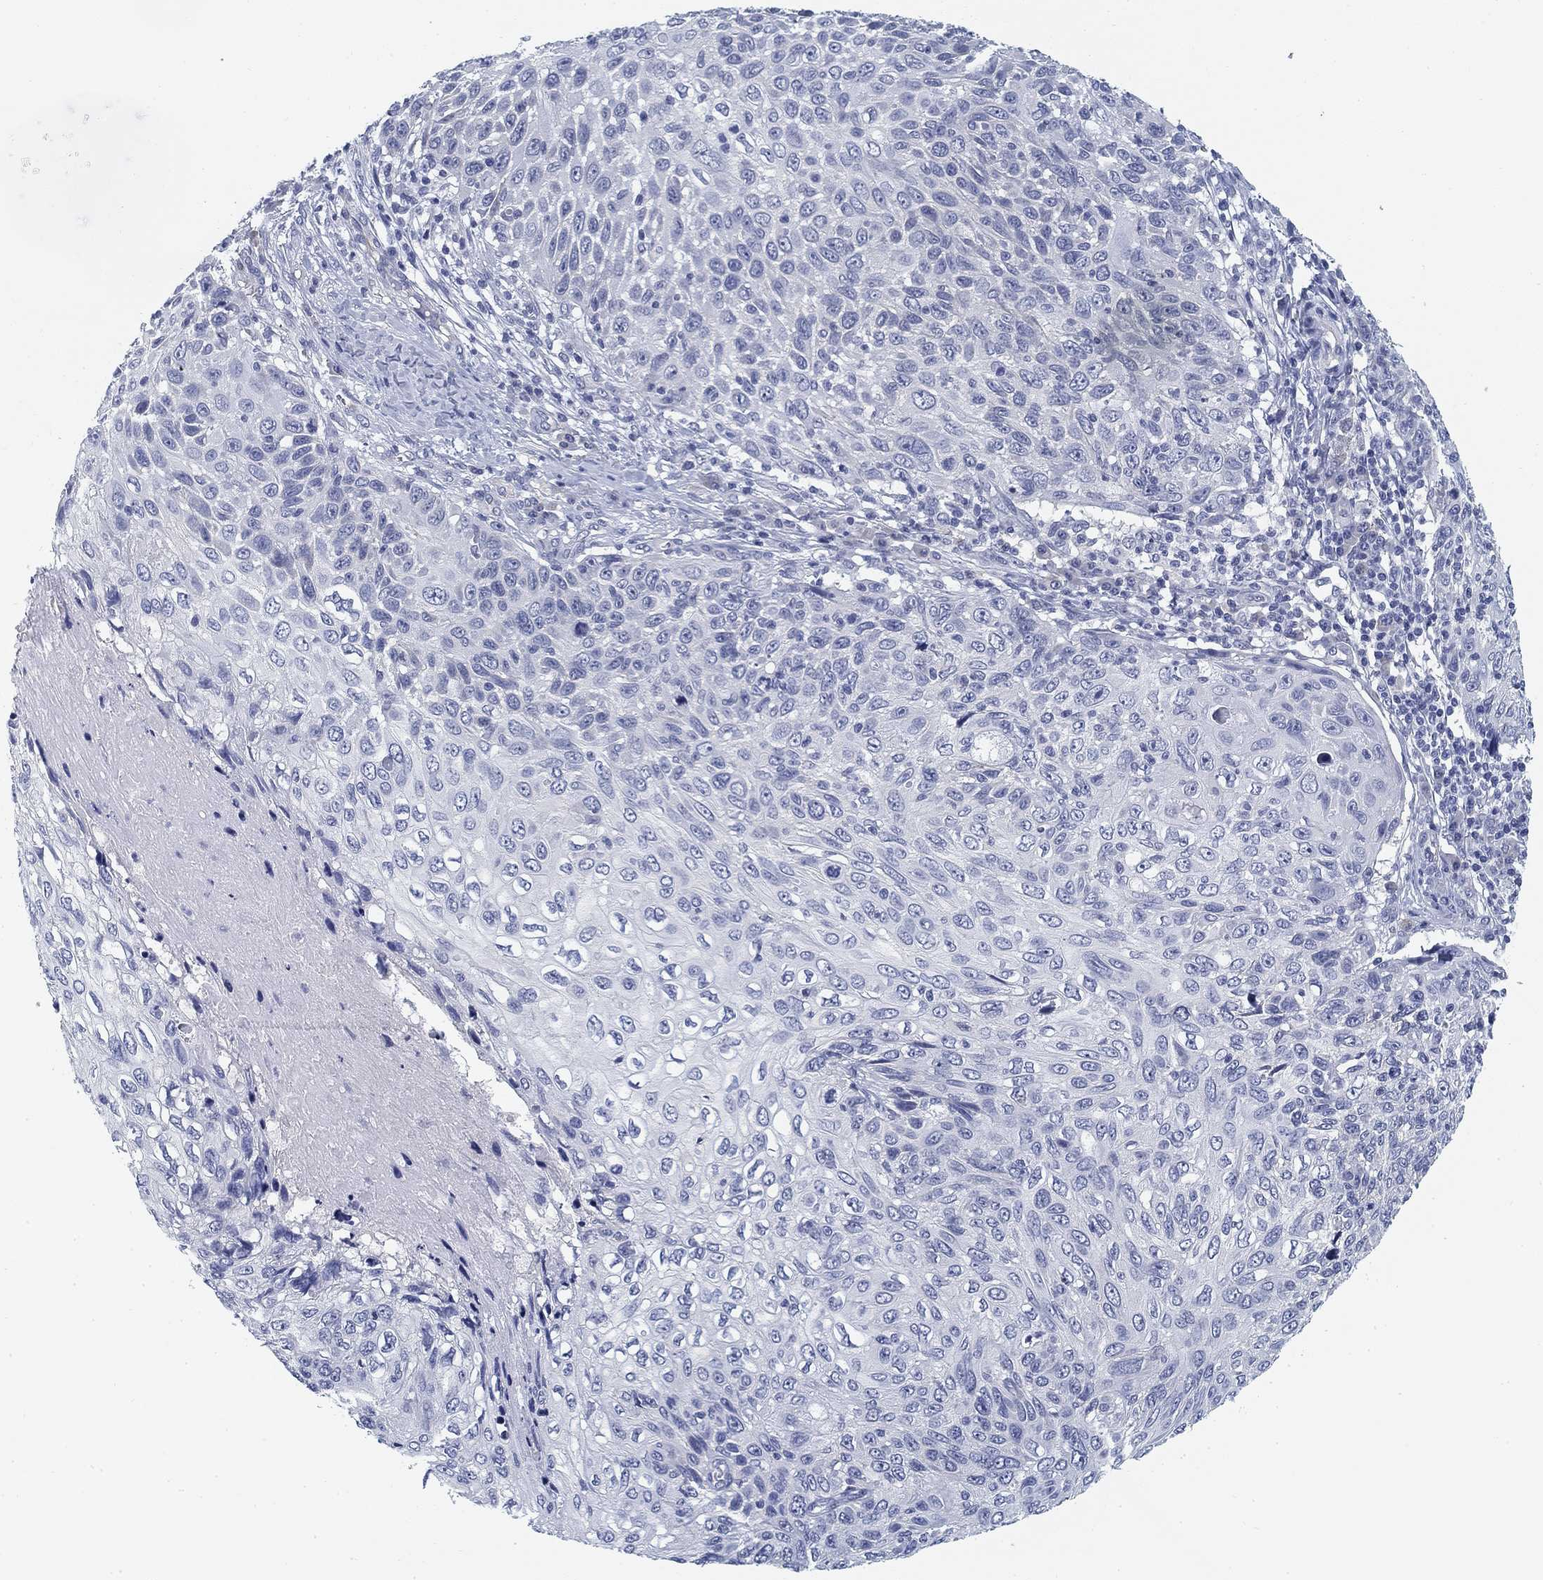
{"staining": {"intensity": "negative", "quantity": "none", "location": "none"}, "tissue": "skin cancer", "cell_type": "Tumor cells", "image_type": "cancer", "snomed": [{"axis": "morphology", "description": "Squamous cell carcinoma, NOS"}, {"axis": "topography", "description": "Skin"}], "caption": "Protein analysis of squamous cell carcinoma (skin) reveals no significant expression in tumor cells.", "gene": "SLC2A5", "patient": {"sex": "male", "age": 92}}